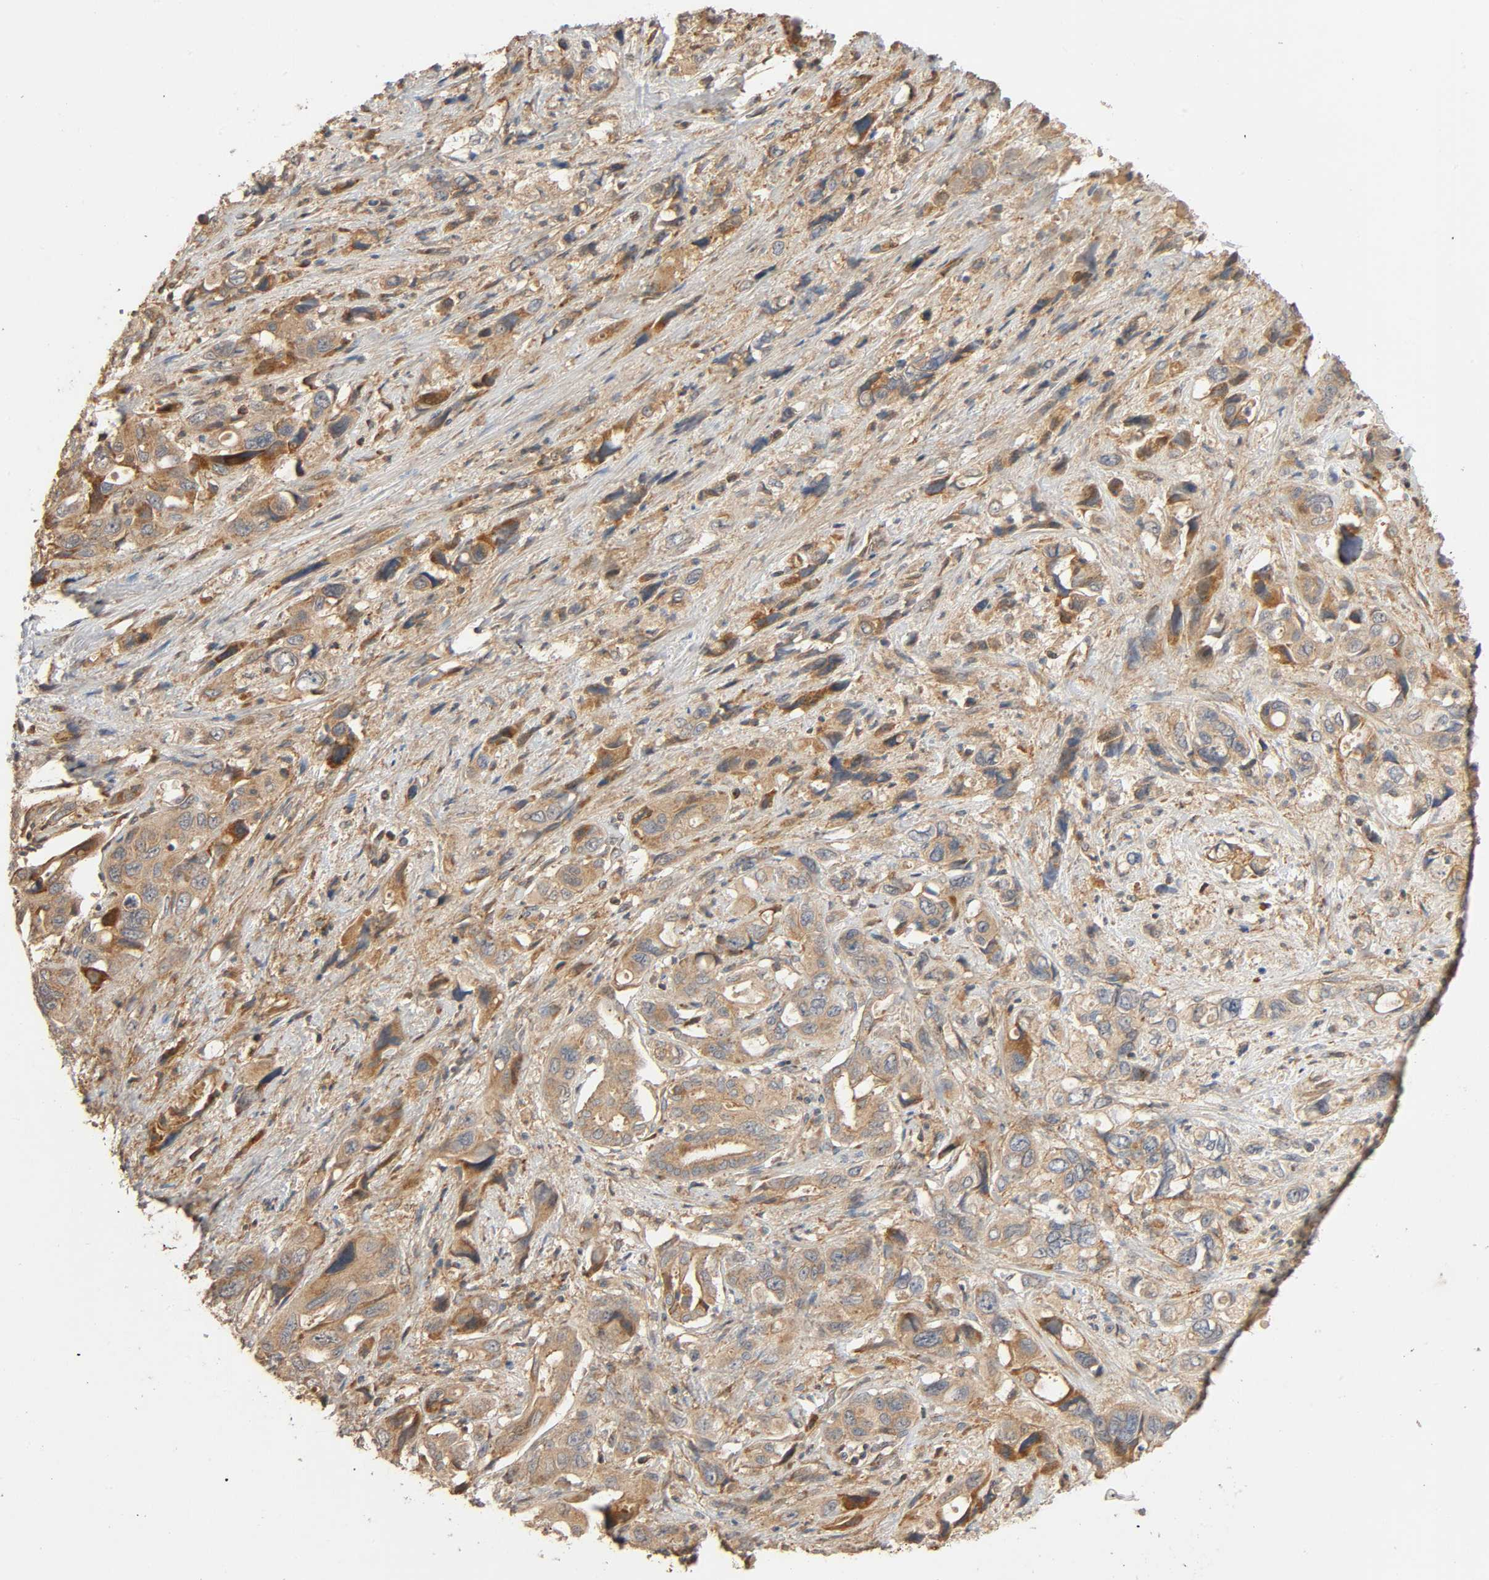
{"staining": {"intensity": "weak", "quantity": ">75%", "location": "cytoplasmic/membranous"}, "tissue": "pancreatic cancer", "cell_type": "Tumor cells", "image_type": "cancer", "snomed": [{"axis": "morphology", "description": "Adenocarcinoma, NOS"}, {"axis": "topography", "description": "Pancreas"}], "caption": "DAB (3,3'-diaminobenzidine) immunohistochemical staining of human pancreatic cancer (adenocarcinoma) reveals weak cytoplasmic/membranous protein positivity in about >75% of tumor cells.", "gene": "SGSM1", "patient": {"sex": "male", "age": 46}}